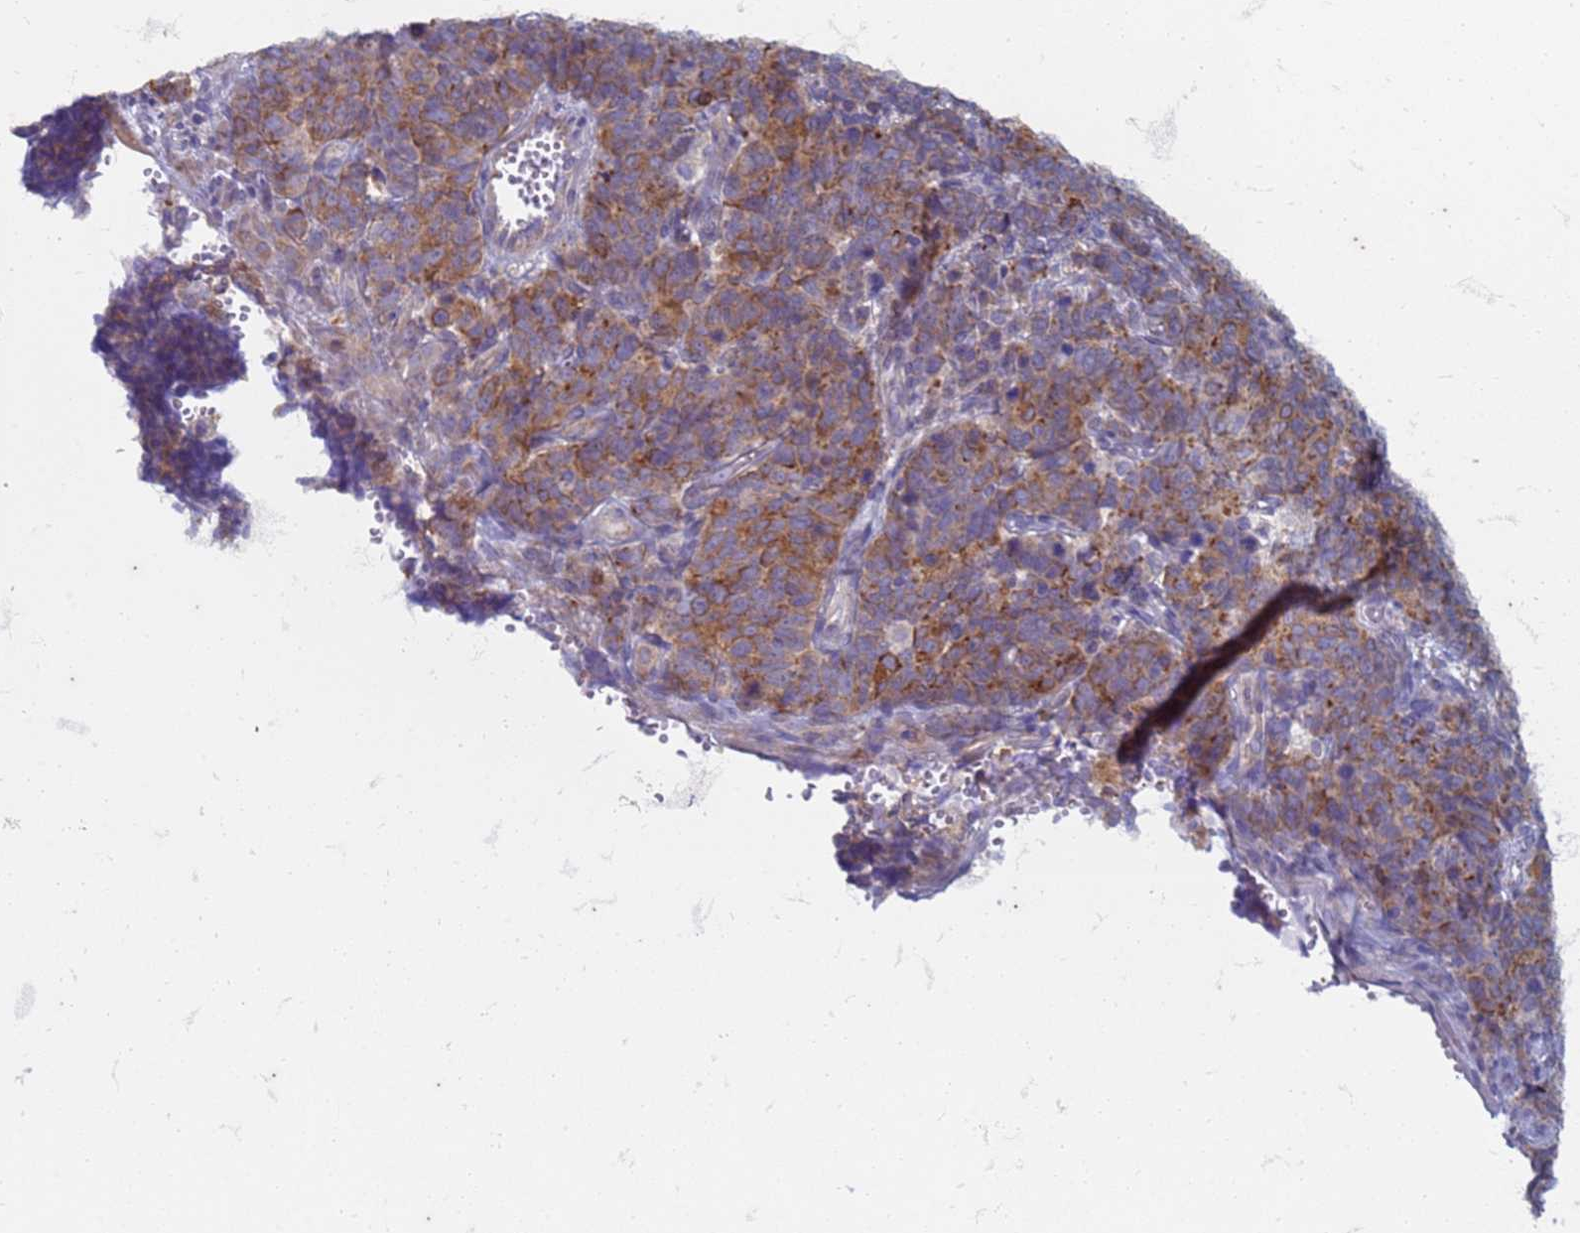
{"staining": {"intensity": "moderate", "quantity": ">75%", "location": "cytoplasmic/membranous"}, "tissue": "cervical cancer", "cell_type": "Tumor cells", "image_type": "cancer", "snomed": [{"axis": "morphology", "description": "Squamous cell carcinoma, NOS"}, {"axis": "topography", "description": "Cervix"}], "caption": "Moderate cytoplasmic/membranous positivity is present in about >75% of tumor cells in squamous cell carcinoma (cervical).", "gene": "SUCO", "patient": {"sex": "female", "age": 60}}